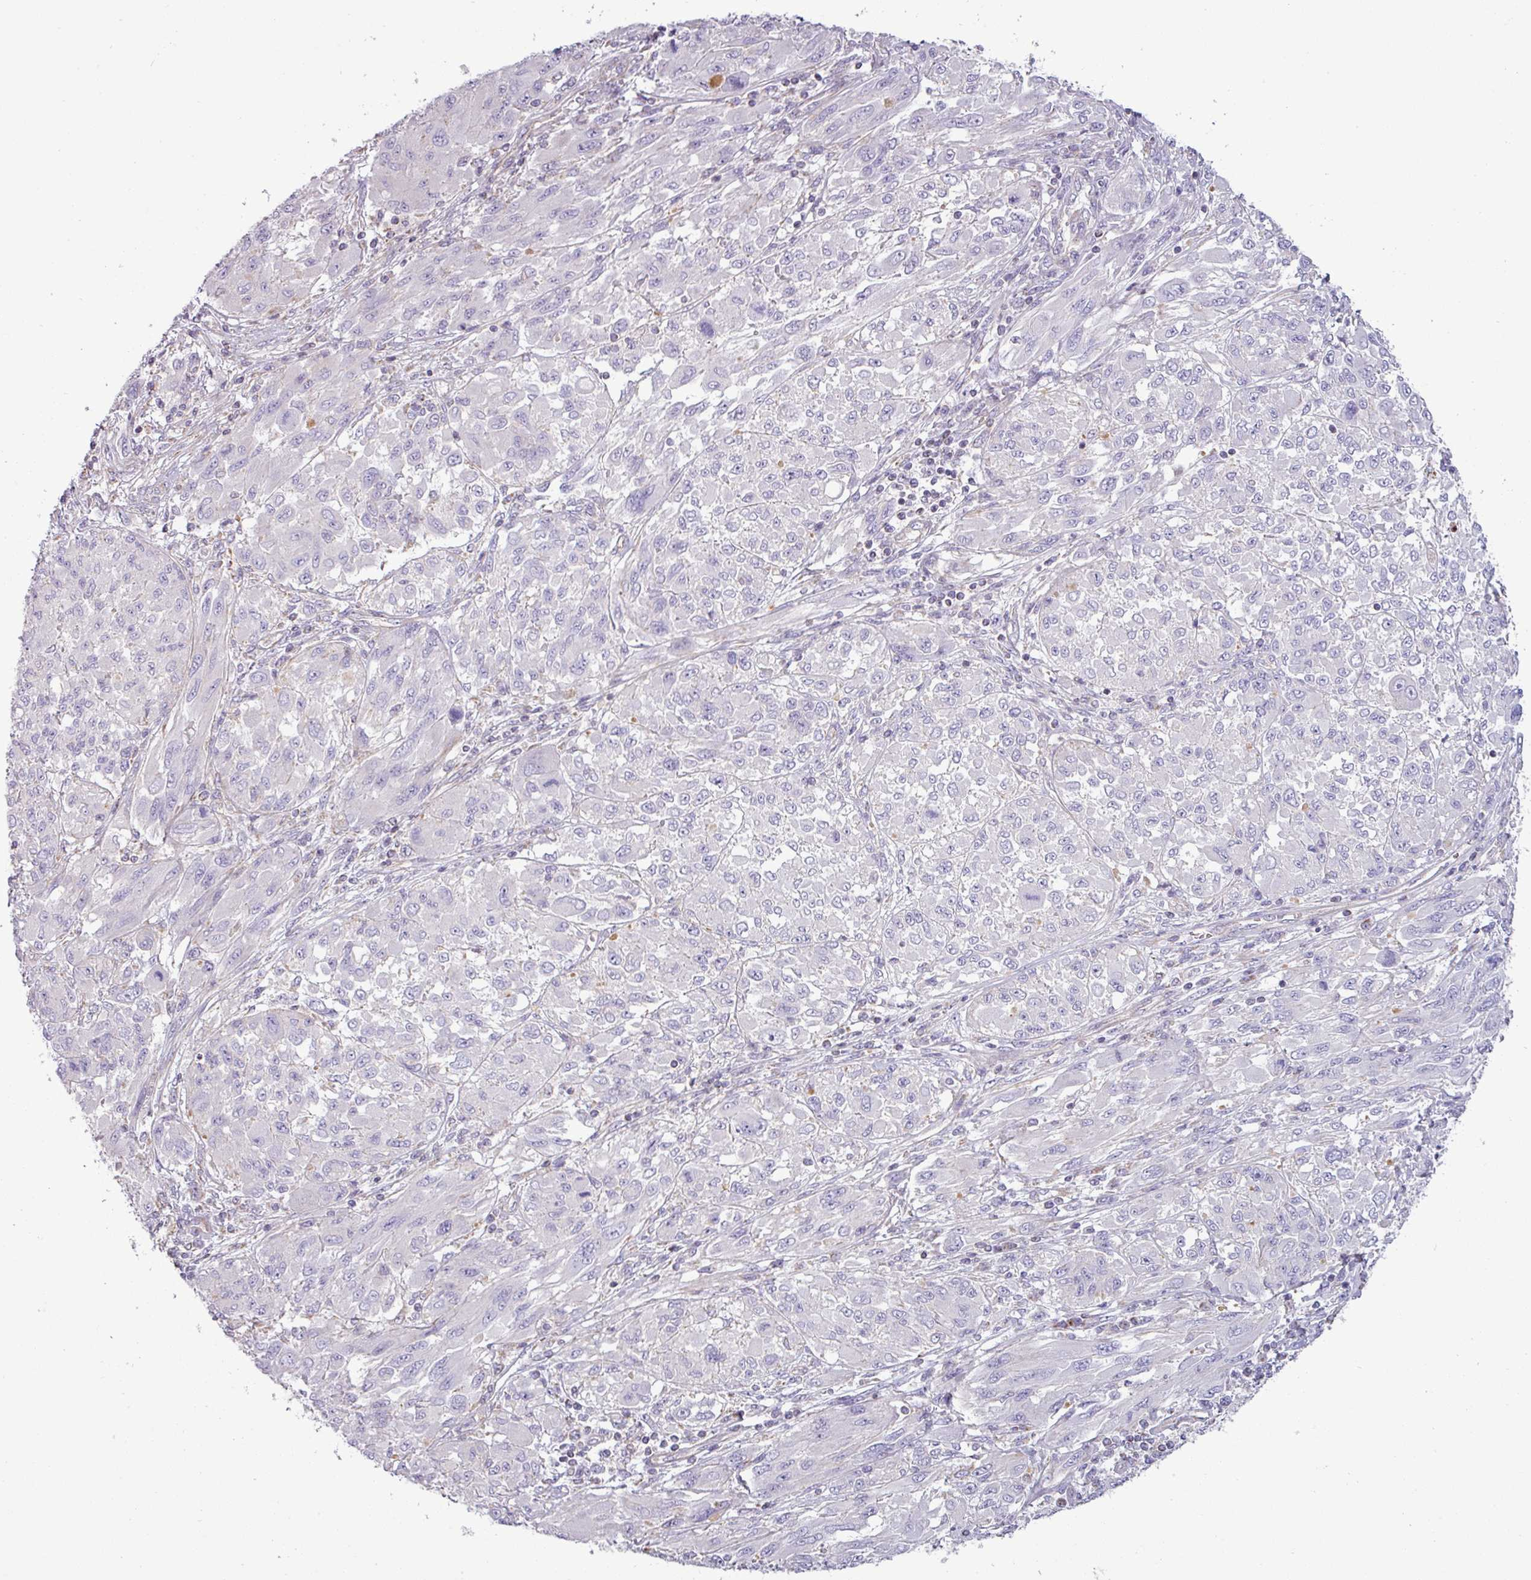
{"staining": {"intensity": "negative", "quantity": "none", "location": "none"}, "tissue": "melanoma", "cell_type": "Tumor cells", "image_type": "cancer", "snomed": [{"axis": "morphology", "description": "Malignant melanoma, NOS"}, {"axis": "topography", "description": "Skin"}], "caption": "High power microscopy histopathology image of an IHC photomicrograph of malignant melanoma, revealing no significant positivity in tumor cells. The staining is performed using DAB (3,3'-diaminobenzidine) brown chromogen with nuclei counter-stained in using hematoxylin.", "gene": "BTN2A2", "patient": {"sex": "female", "age": 91}}